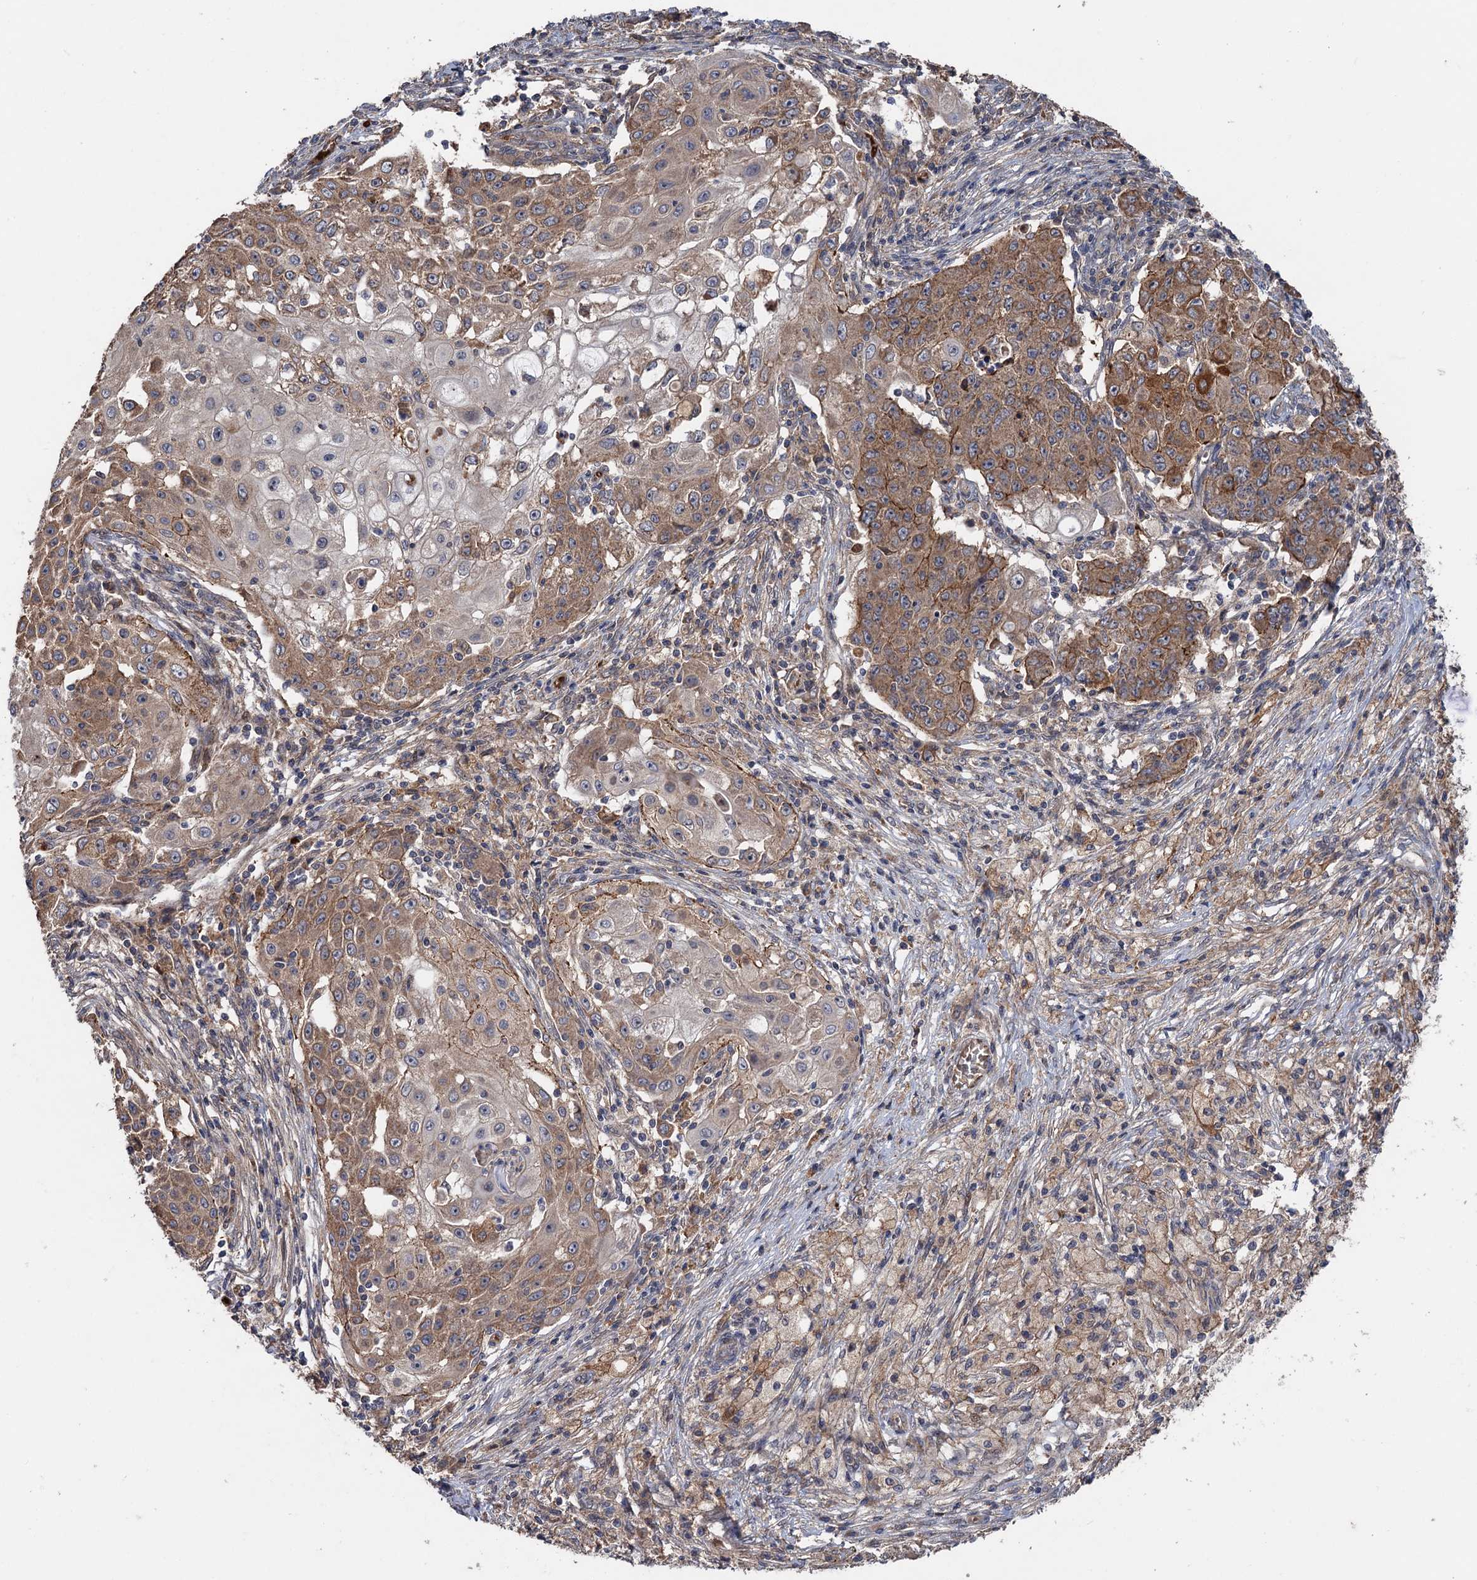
{"staining": {"intensity": "moderate", "quantity": "25%-75%", "location": "cytoplasmic/membranous"}, "tissue": "ovarian cancer", "cell_type": "Tumor cells", "image_type": "cancer", "snomed": [{"axis": "morphology", "description": "Carcinoma, endometroid"}, {"axis": "topography", "description": "Ovary"}], "caption": "Immunohistochemistry (IHC) micrograph of ovarian cancer (endometroid carcinoma) stained for a protein (brown), which exhibits medium levels of moderate cytoplasmic/membranous expression in about 25%-75% of tumor cells.", "gene": "SNX32", "patient": {"sex": "female", "age": 42}}